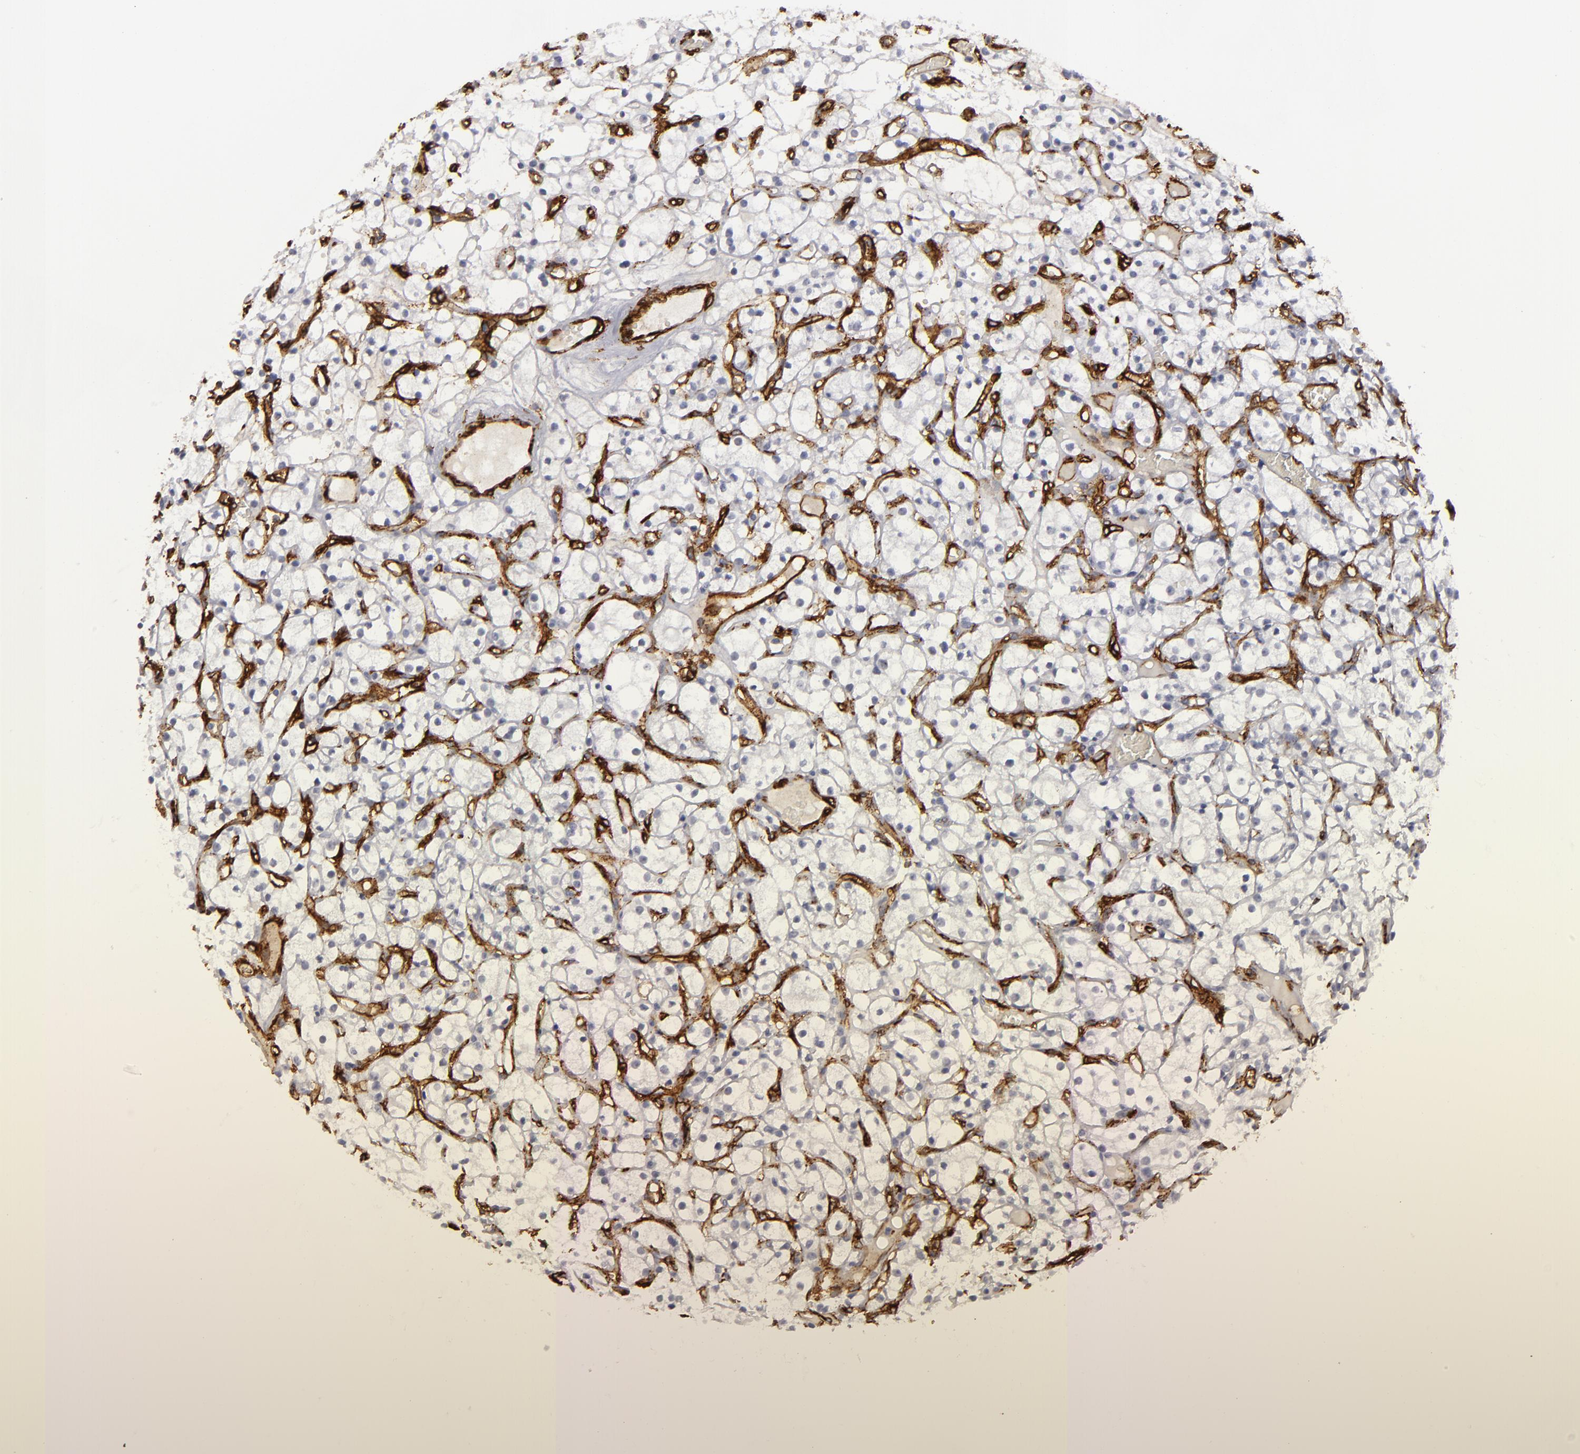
{"staining": {"intensity": "negative", "quantity": "none", "location": "none"}, "tissue": "renal cancer", "cell_type": "Tumor cells", "image_type": "cancer", "snomed": [{"axis": "morphology", "description": "Adenocarcinoma, NOS"}, {"axis": "topography", "description": "Kidney"}], "caption": "Immunohistochemistry of adenocarcinoma (renal) demonstrates no staining in tumor cells.", "gene": "MCAM", "patient": {"sex": "male", "age": 61}}